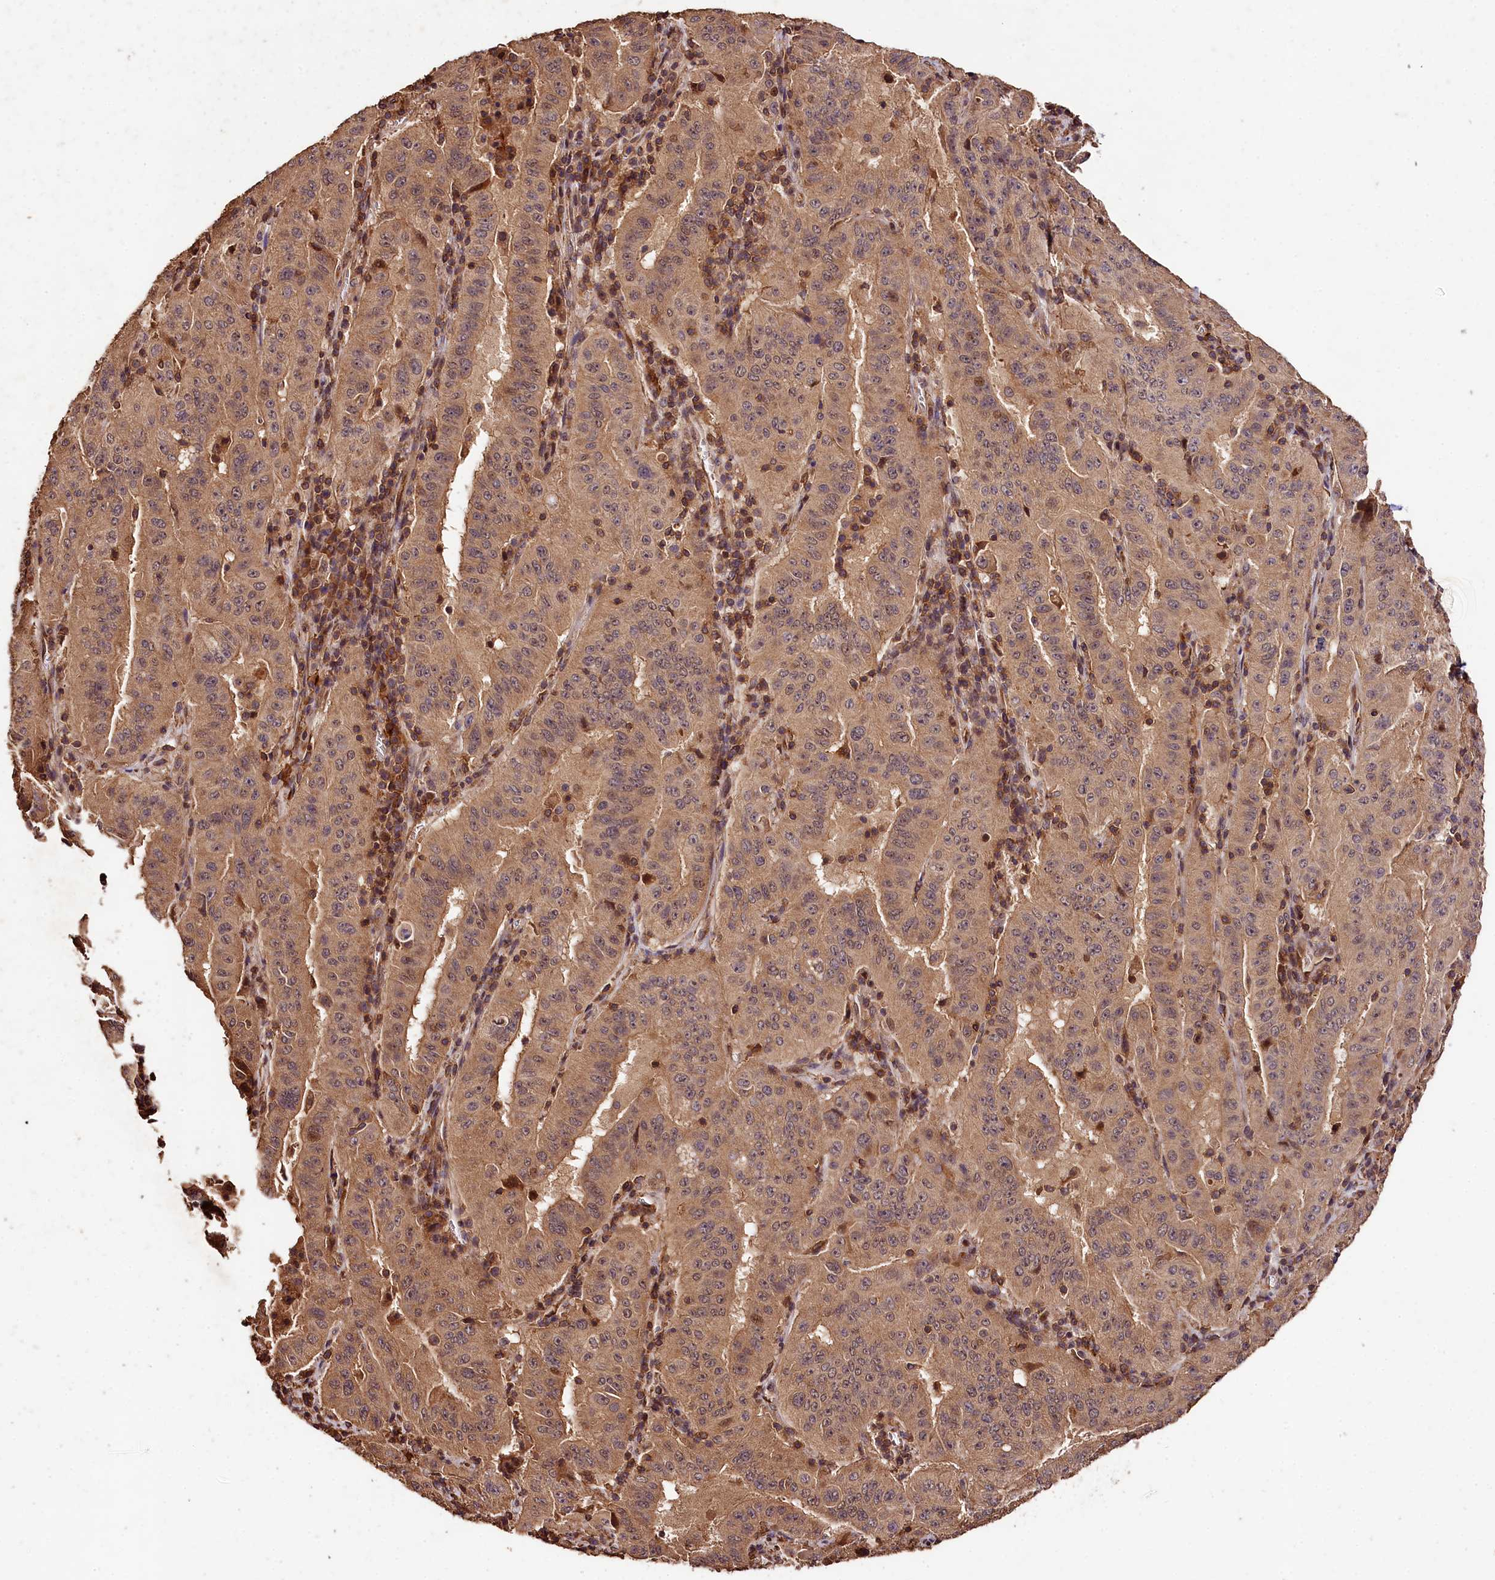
{"staining": {"intensity": "moderate", "quantity": ">75%", "location": "cytoplasmic/membranous"}, "tissue": "pancreatic cancer", "cell_type": "Tumor cells", "image_type": "cancer", "snomed": [{"axis": "morphology", "description": "Adenocarcinoma, NOS"}, {"axis": "topography", "description": "Pancreas"}], "caption": "Human pancreatic adenocarcinoma stained with a brown dye exhibits moderate cytoplasmic/membranous positive staining in approximately >75% of tumor cells.", "gene": "KPTN", "patient": {"sex": "male", "age": 63}}